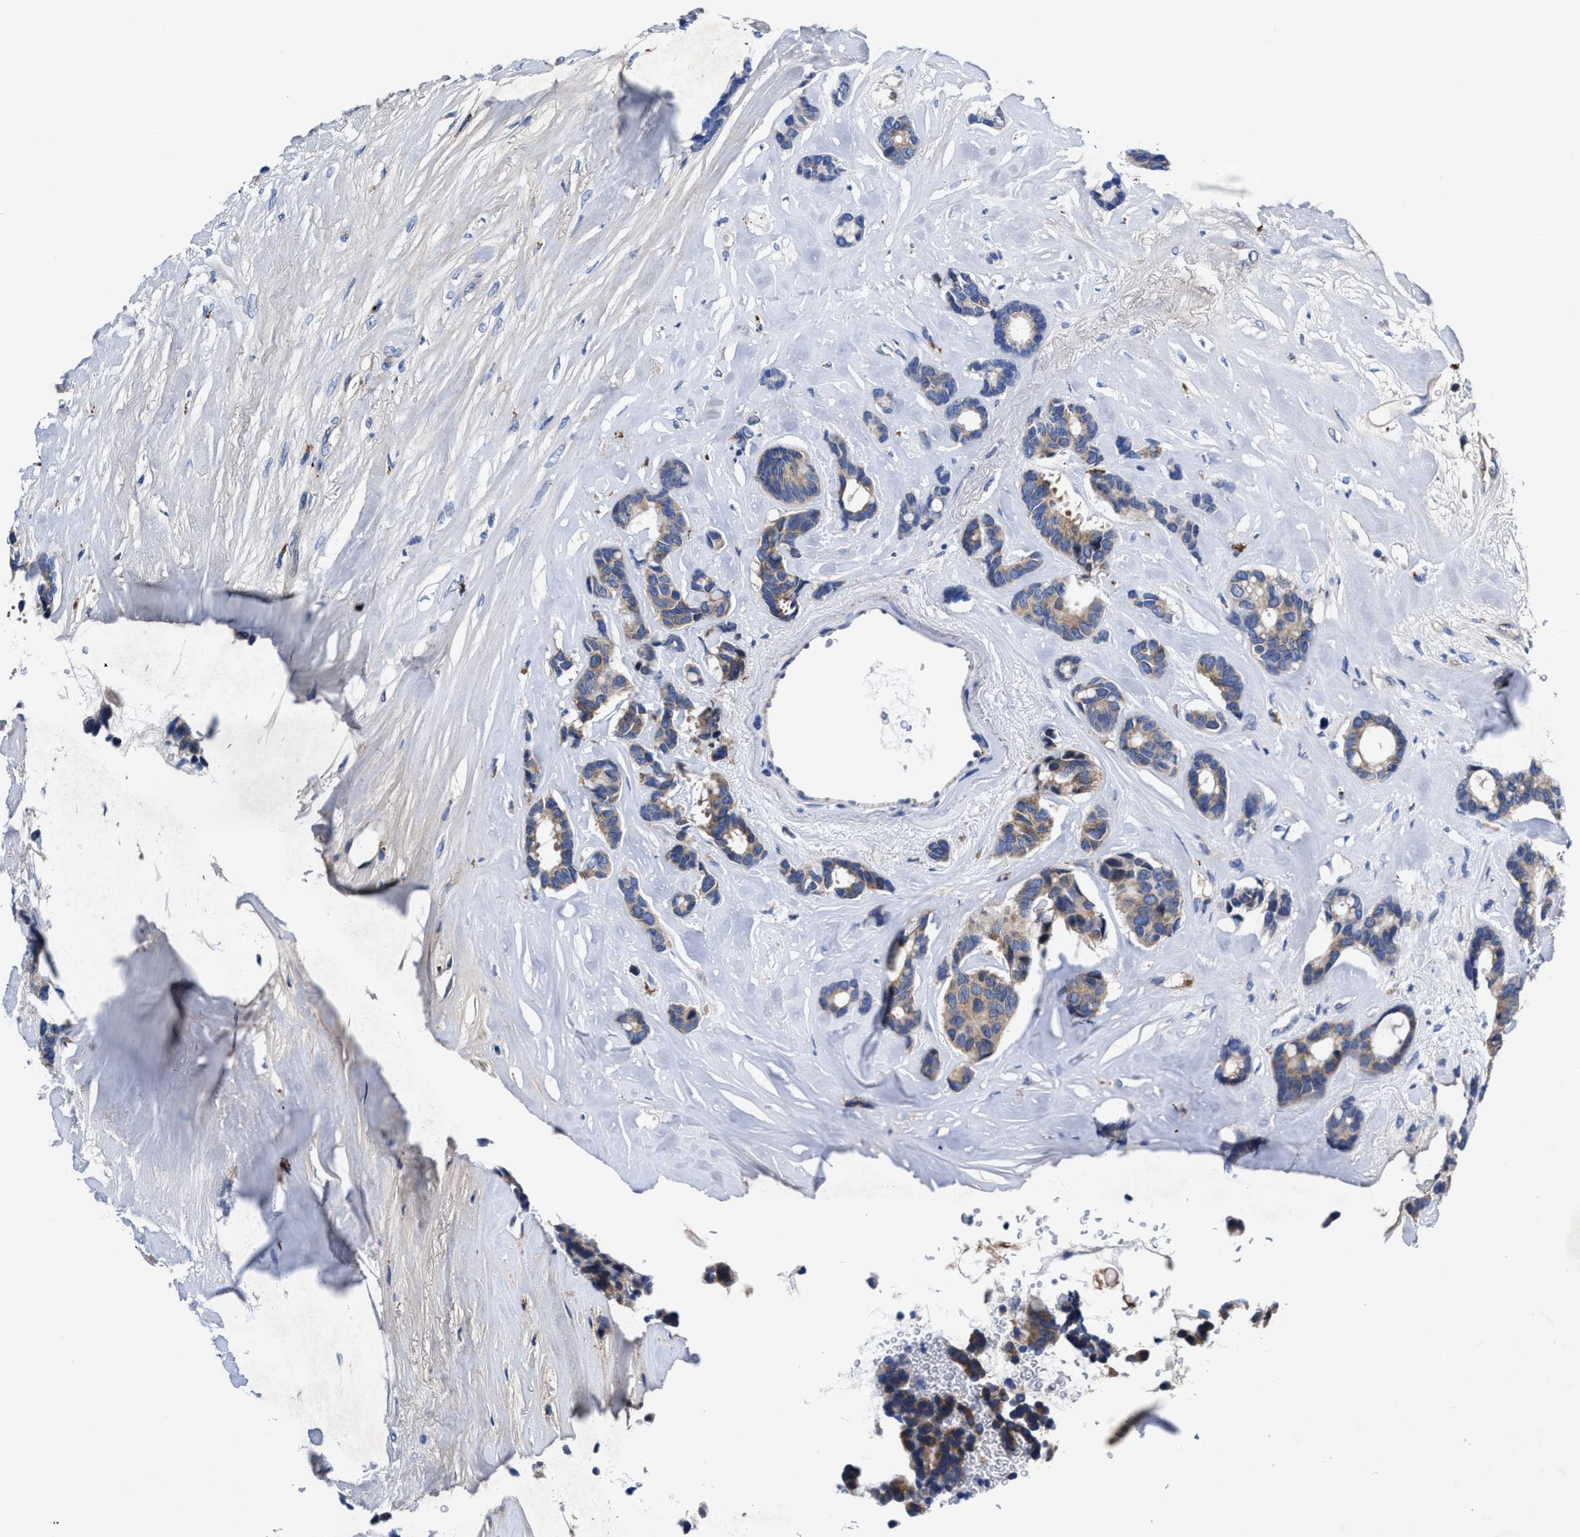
{"staining": {"intensity": "weak", "quantity": ">75%", "location": "cytoplasmic/membranous"}, "tissue": "breast cancer", "cell_type": "Tumor cells", "image_type": "cancer", "snomed": [{"axis": "morphology", "description": "Duct carcinoma"}, {"axis": "topography", "description": "Breast"}], "caption": "This is an image of IHC staining of breast infiltrating ductal carcinoma, which shows weak positivity in the cytoplasmic/membranous of tumor cells.", "gene": "DHRS13", "patient": {"sex": "female", "age": 87}}